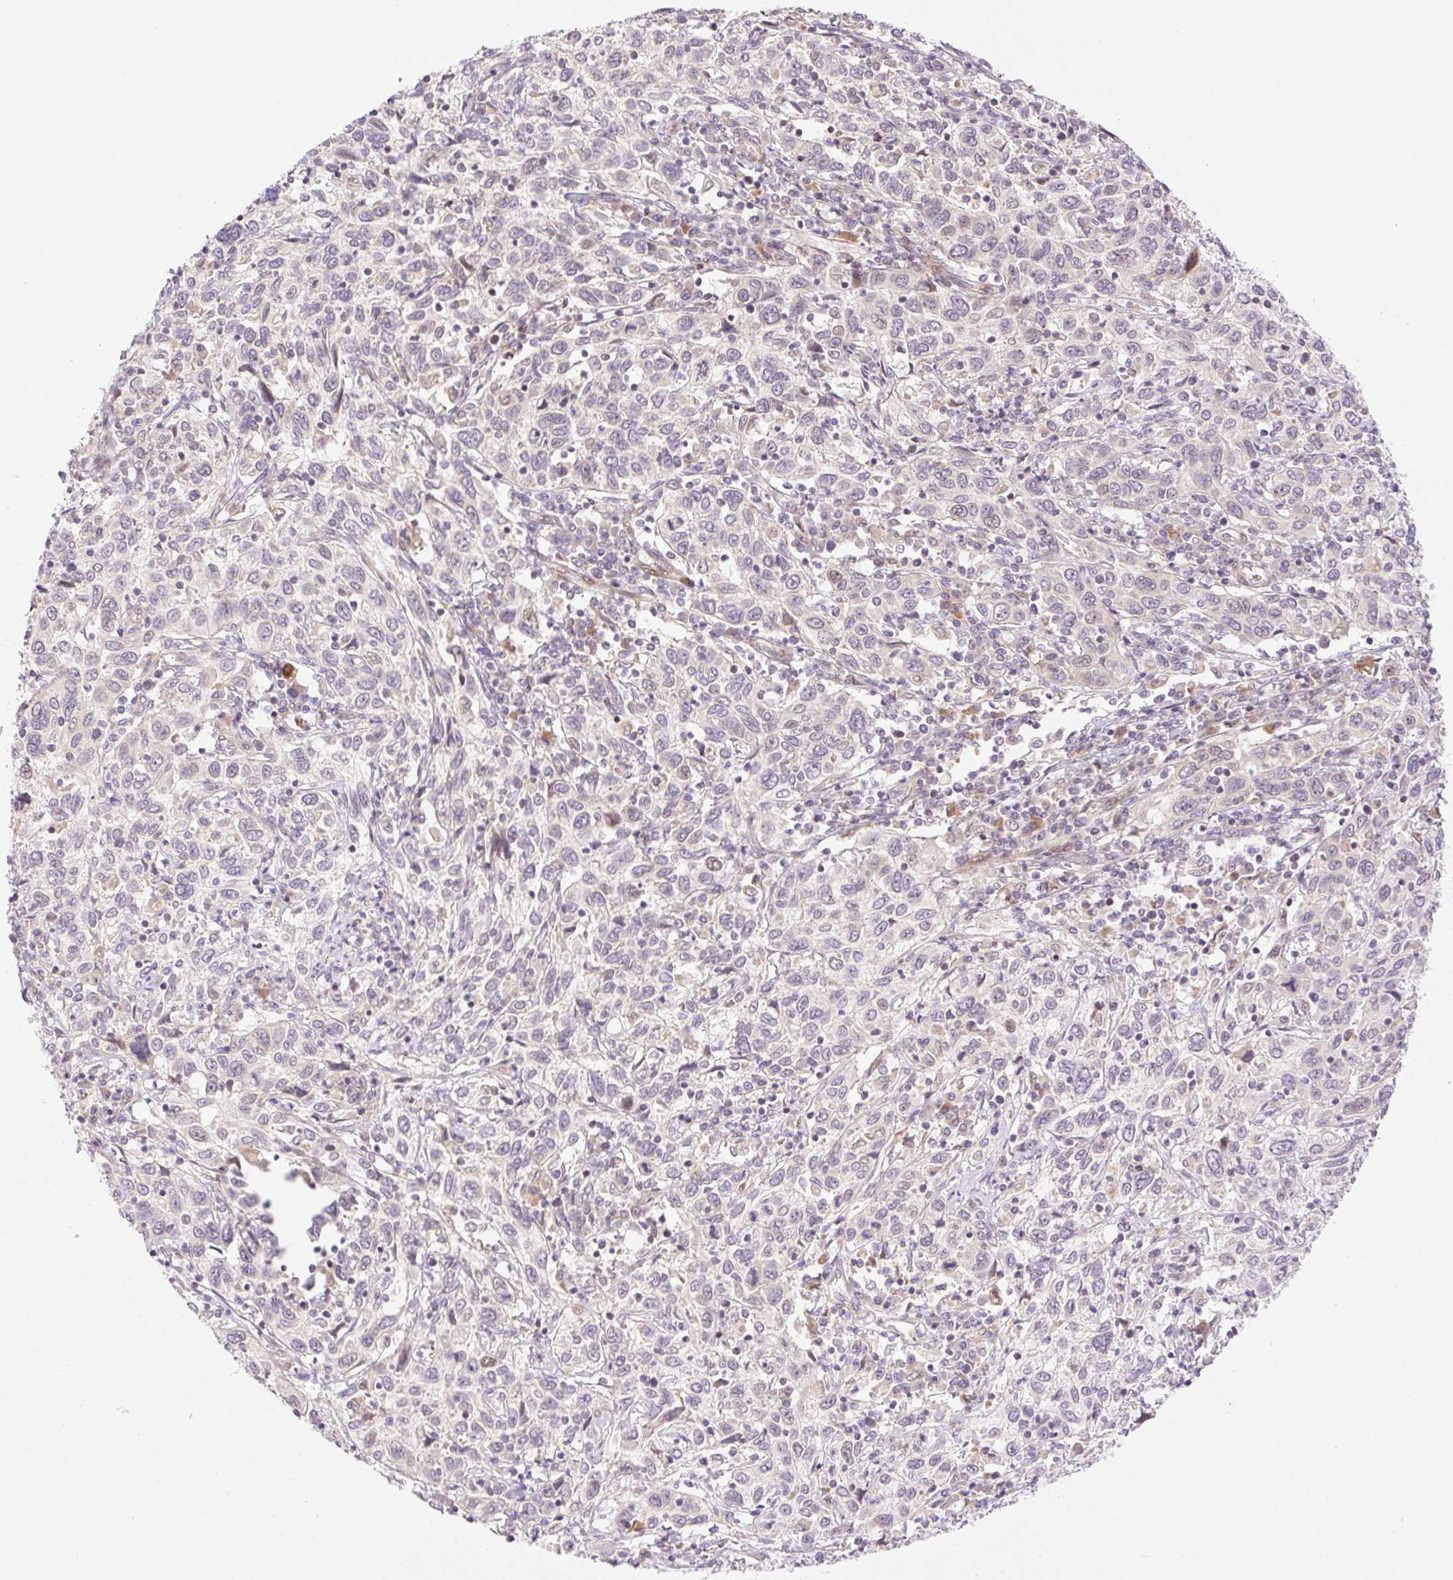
{"staining": {"intensity": "negative", "quantity": "none", "location": "none"}, "tissue": "cervical cancer", "cell_type": "Tumor cells", "image_type": "cancer", "snomed": [{"axis": "morphology", "description": "Squamous cell carcinoma, NOS"}, {"axis": "topography", "description": "Cervix"}], "caption": "This is an immunohistochemistry micrograph of human squamous cell carcinoma (cervical). There is no staining in tumor cells.", "gene": "ZNF394", "patient": {"sex": "female", "age": 46}}